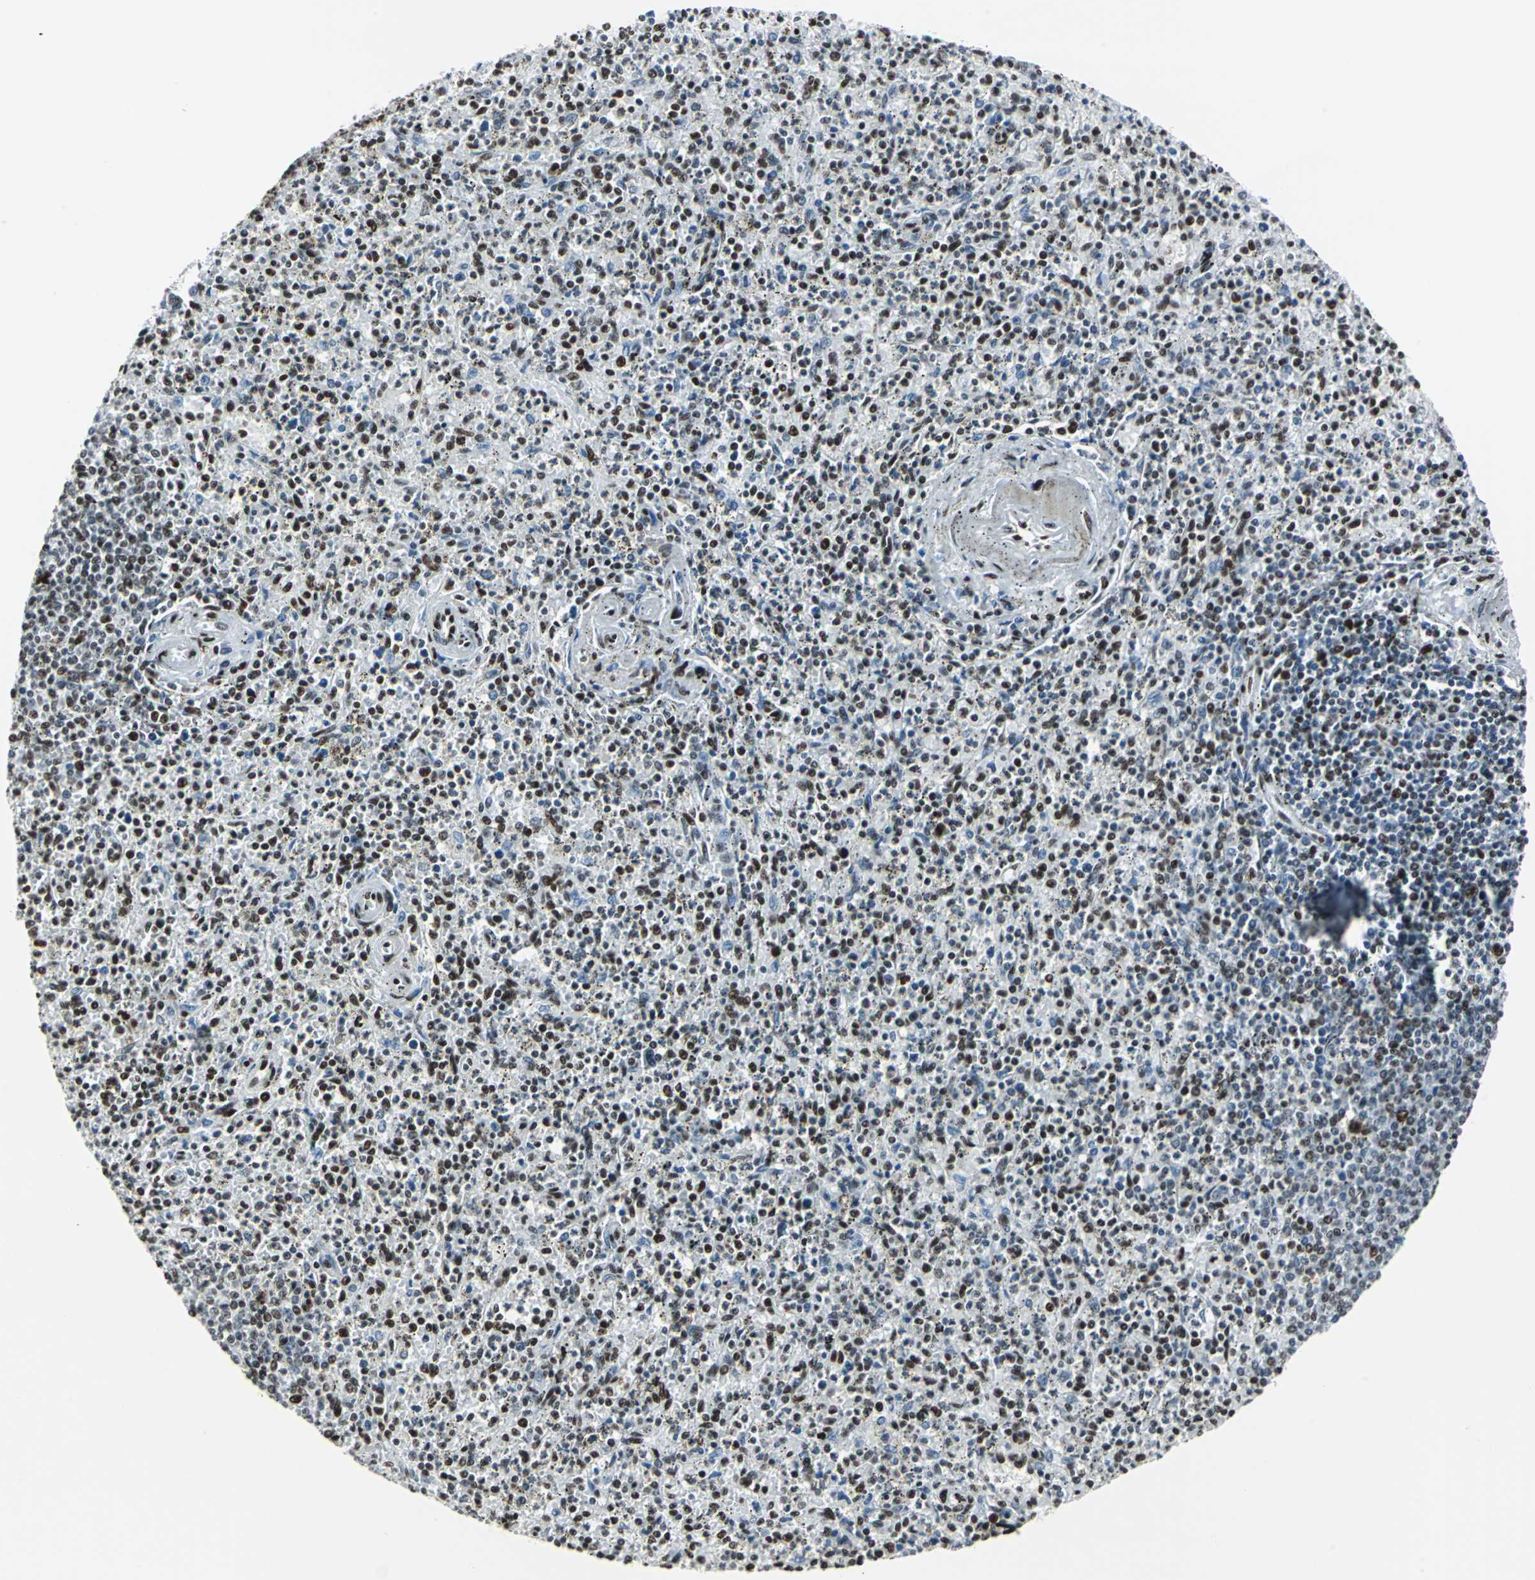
{"staining": {"intensity": "strong", "quantity": "25%-75%", "location": "nuclear"}, "tissue": "spleen", "cell_type": "Cells in red pulp", "image_type": "normal", "snomed": [{"axis": "morphology", "description": "Normal tissue, NOS"}, {"axis": "topography", "description": "Spleen"}], "caption": "Strong nuclear staining for a protein is appreciated in about 25%-75% of cells in red pulp of benign spleen using immunohistochemistry.", "gene": "HDAC2", "patient": {"sex": "male", "age": 72}}